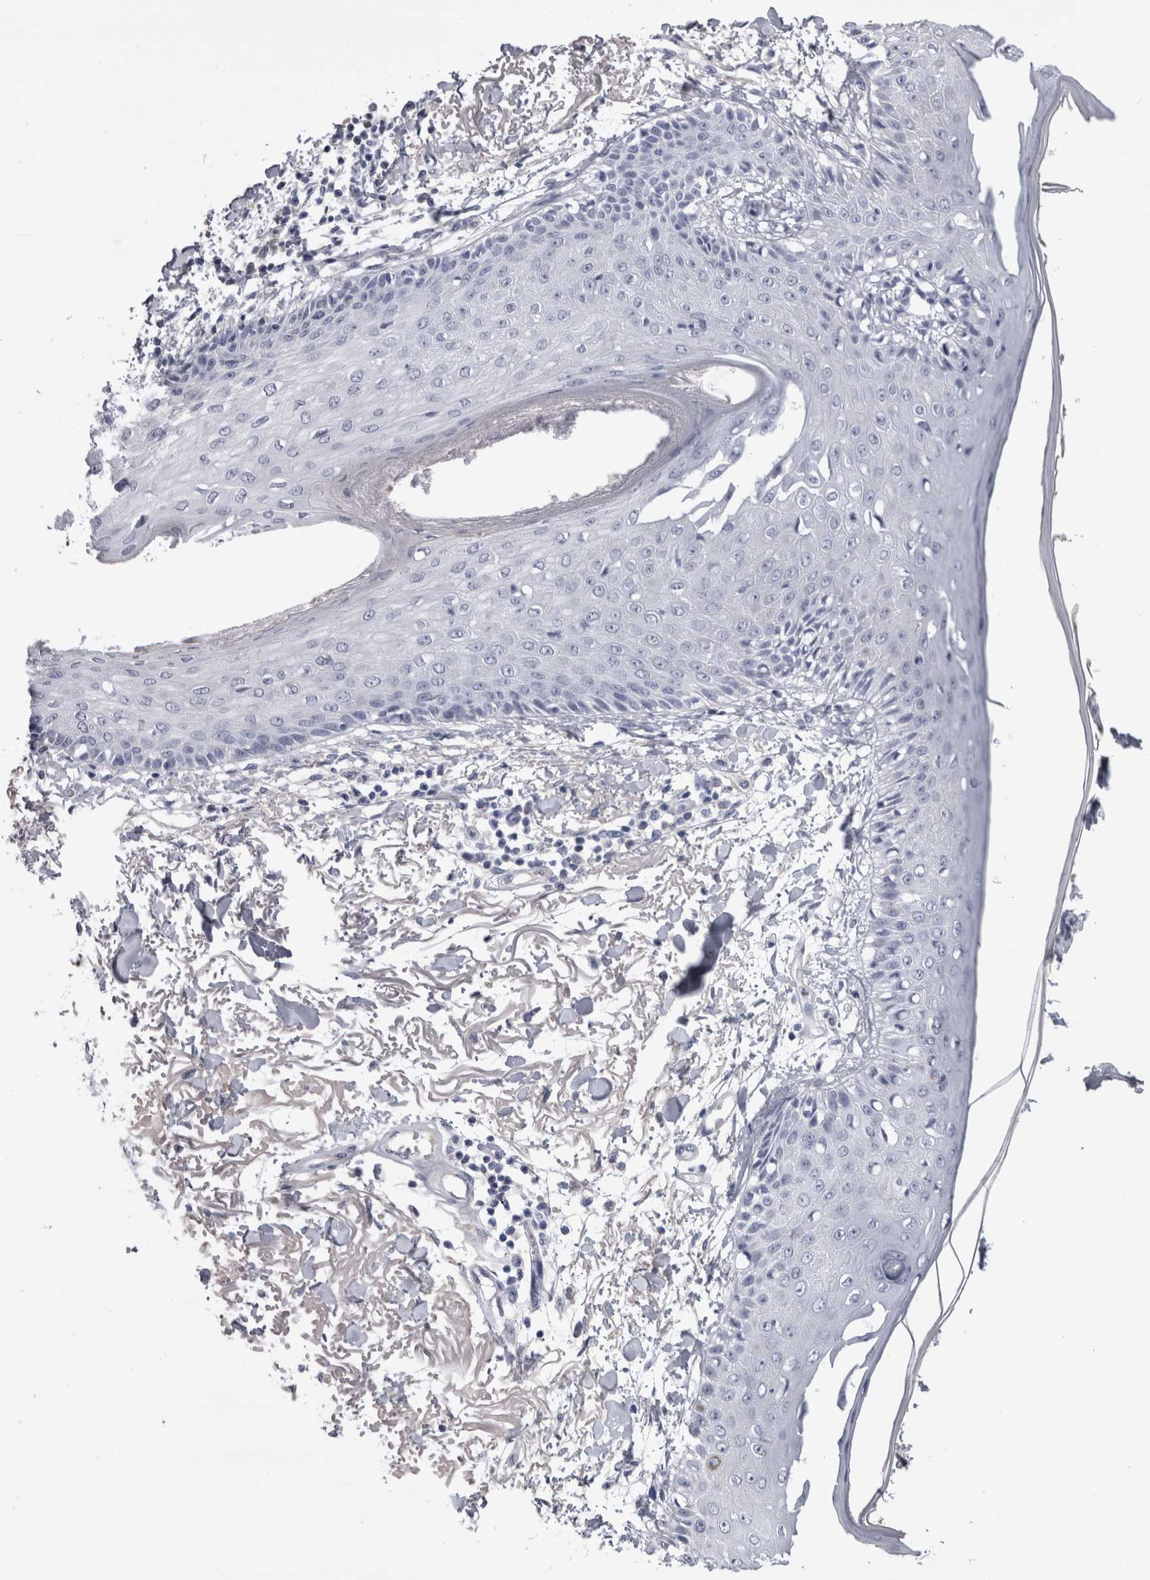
{"staining": {"intensity": "negative", "quantity": "none", "location": "none"}, "tissue": "skin", "cell_type": "Fibroblasts", "image_type": "normal", "snomed": [{"axis": "morphology", "description": "Normal tissue, NOS"}, {"axis": "morphology", "description": "Squamous cell carcinoma, NOS"}, {"axis": "topography", "description": "Skin"}, {"axis": "topography", "description": "Peripheral nerve tissue"}], "caption": "Immunohistochemistry of benign human skin demonstrates no expression in fibroblasts.", "gene": "PAX5", "patient": {"sex": "male", "age": 83}}